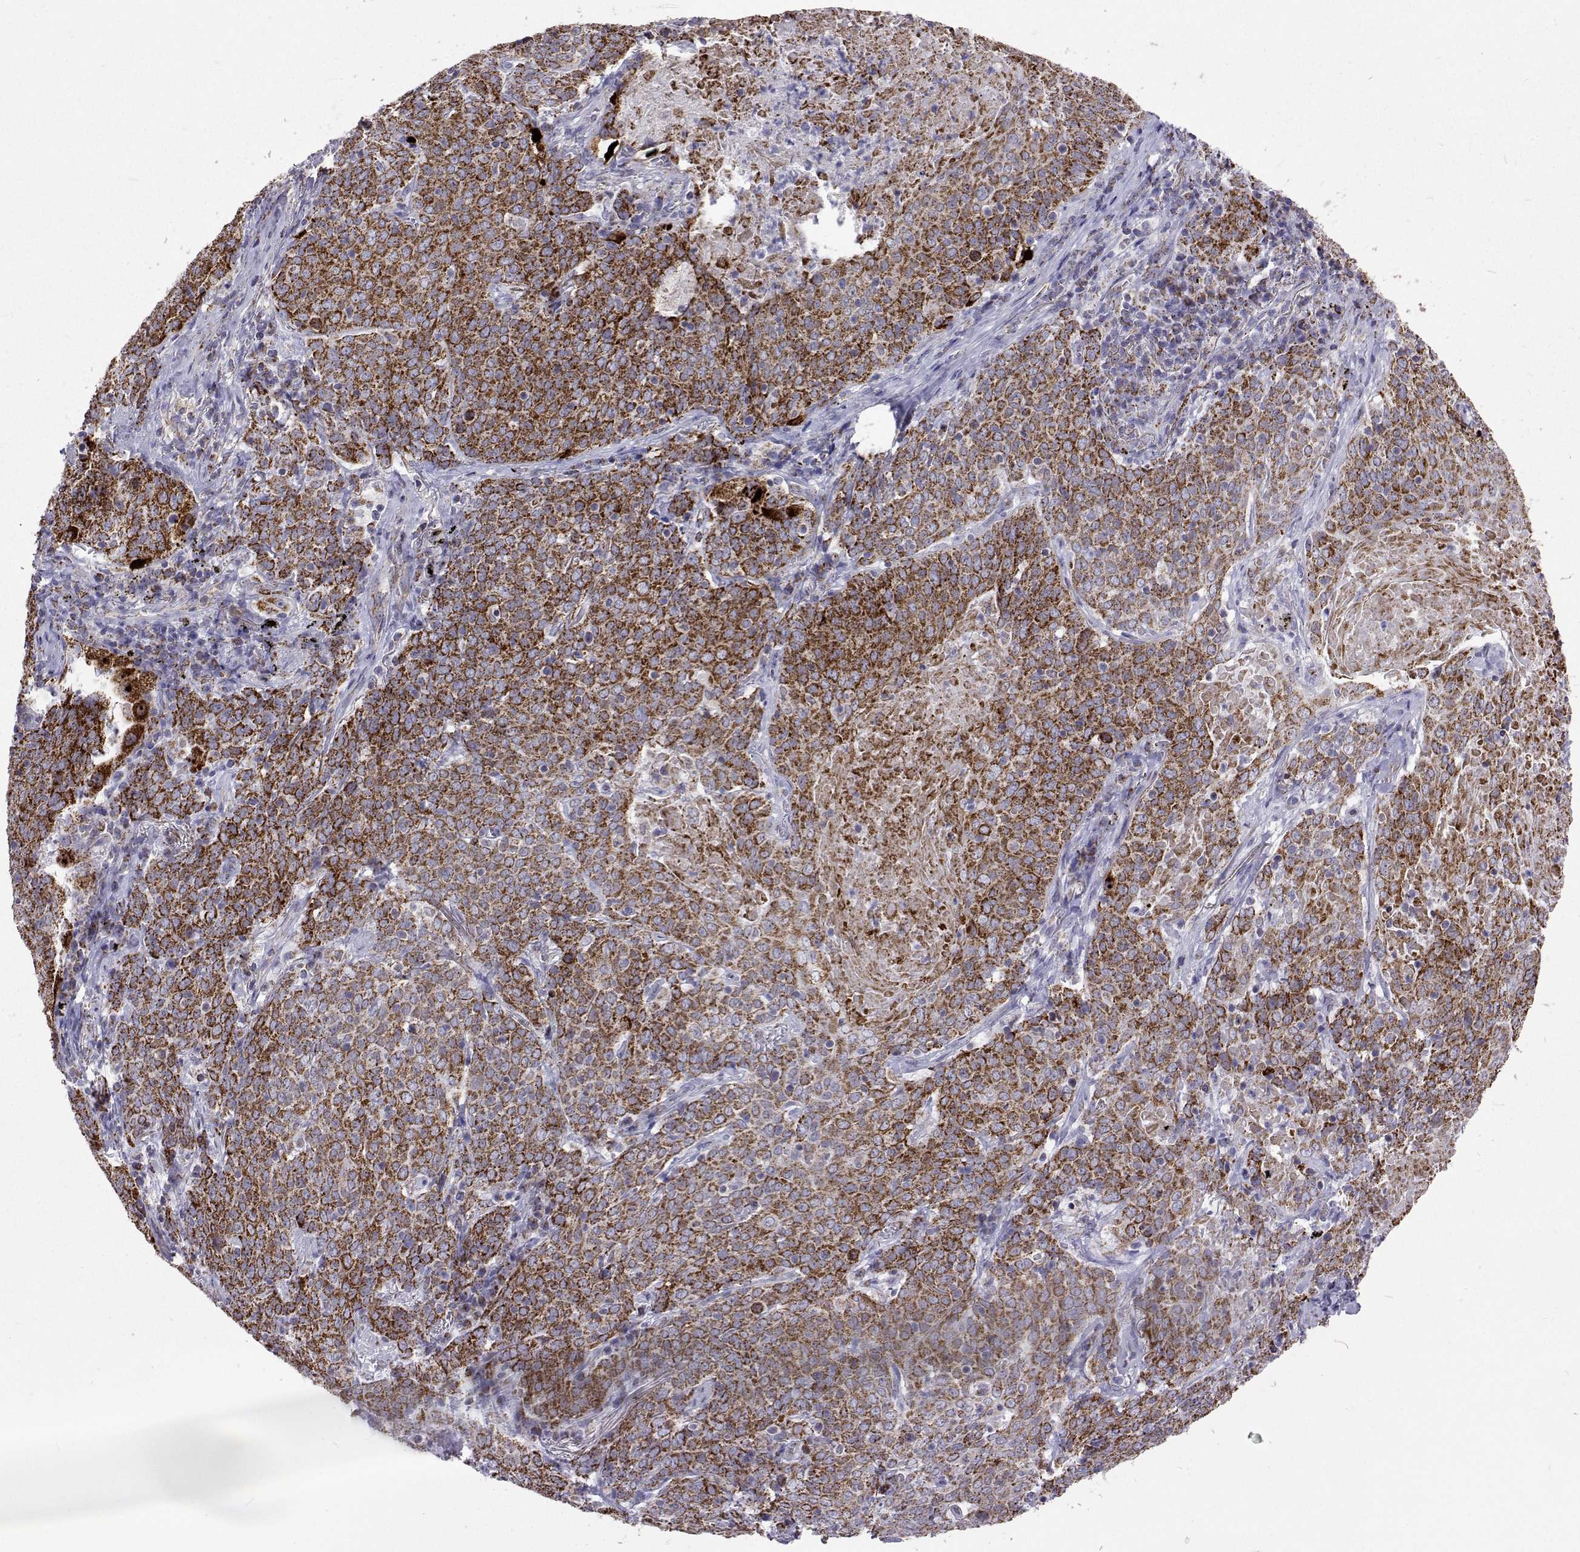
{"staining": {"intensity": "strong", "quantity": ">75%", "location": "cytoplasmic/membranous"}, "tissue": "lung cancer", "cell_type": "Tumor cells", "image_type": "cancer", "snomed": [{"axis": "morphology", "description": "Squamous cell carcinoma, NOS"}, {"axis": "topography", "description": "Lung"}], "caption": "Lung cancer (squamous cell carcinoma) stained with a protein marker exhibits strong staining in tumor cells.", "gene": "MCCC2", "patient": {"sex": "male", "age": 82}}